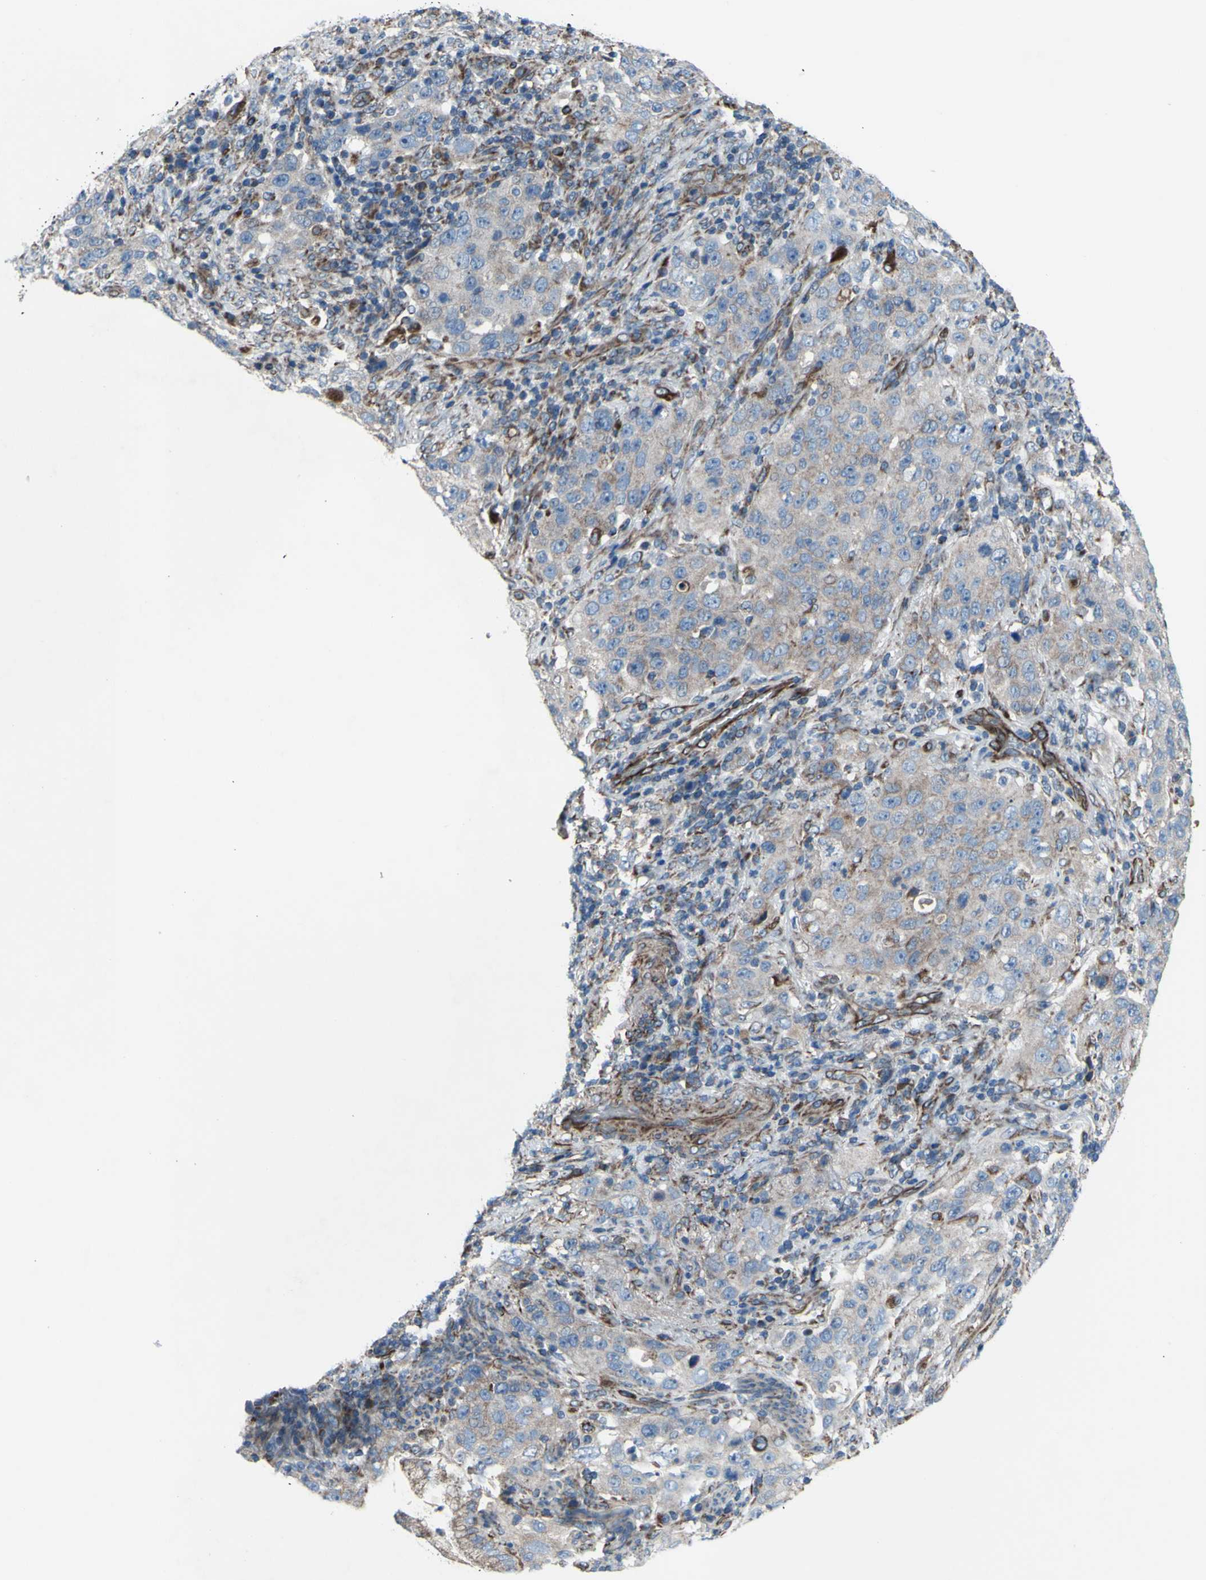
{"staining": {"intensity": "weak", "quantity": "25%-75%", "location": "cytoplasmic/membranous"}, "tissue": "stomach cancer", "cell_type": "Tumor cells", "image_type": "cancer", "snomed": [{"axis": "morphology", "description": "Normal tissue, NOS"}, {"axis": "morphology", "description": "Adenocarcinoma, NOS"}, {"axis": "topography", "description": "Stomach"}], "caption": "A brown stain labels weak cytoplasmic/membranous expression of a protein in human stomach cancer tumor cells.", "gene": "EMC7", "patient": {"sex": "male", "age": 48}}